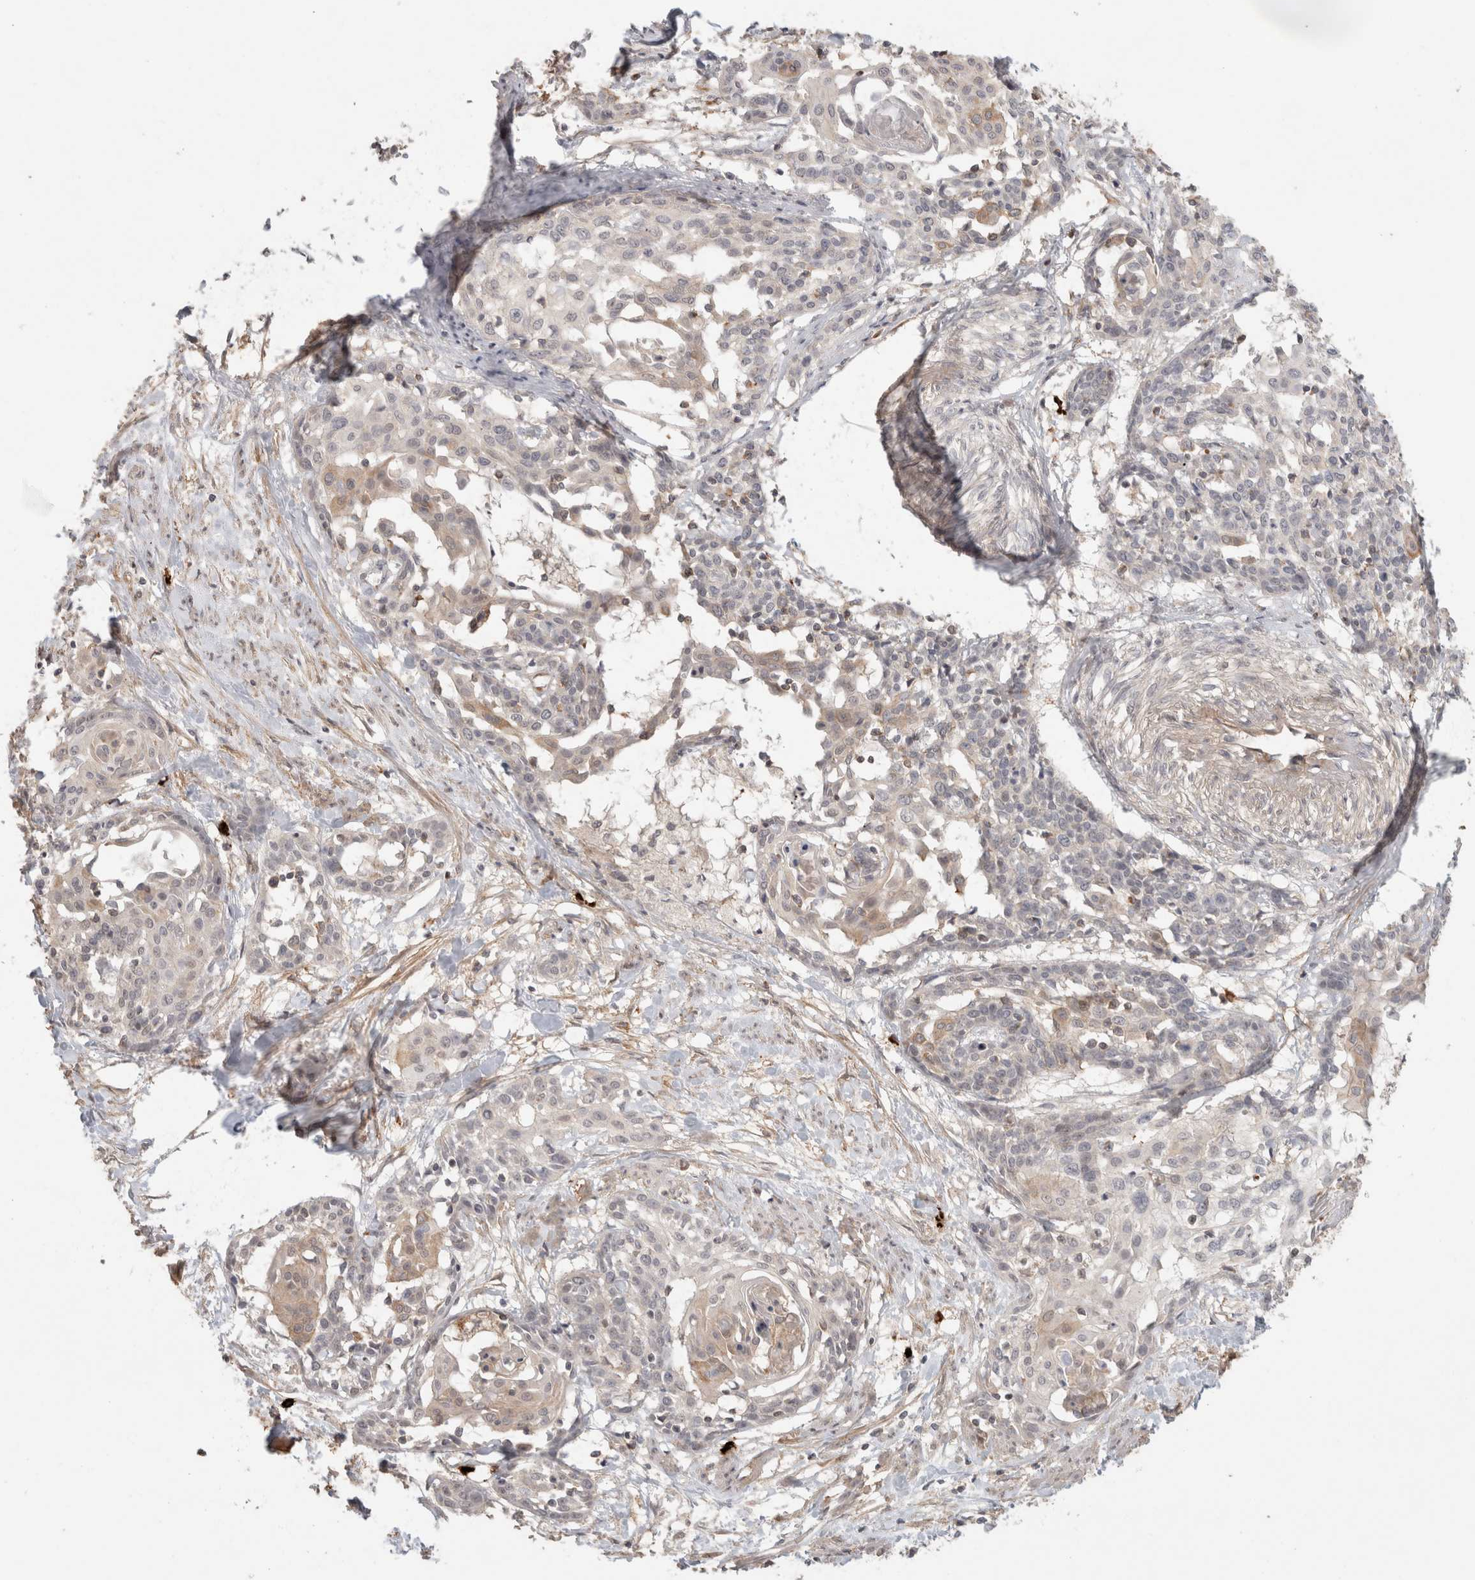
{"staining": {"intensity": "weak", "quantity": "<25%", "location": "cytoplasmic/membranous"}, "tissue": "cervical cancer", "cell_type": "Tumor cells", "image_type": "cancer", "snomed": [{"axis": "morphology", "description": "Squamous cell carcinoma, NOS"}, {"axis": "topography", "description": "Cervix"}], "caption": "Immunohistochemical staining of cervical squamous cell carcinoma demonstrates no significant positivity in tumor cells. (DAB (3,3'-diaminobenzidine) immunohistochemistry with hematoxylin counter stain).", "gene": "HSPG2", "patient": {"sex": "female", "age": 57}}